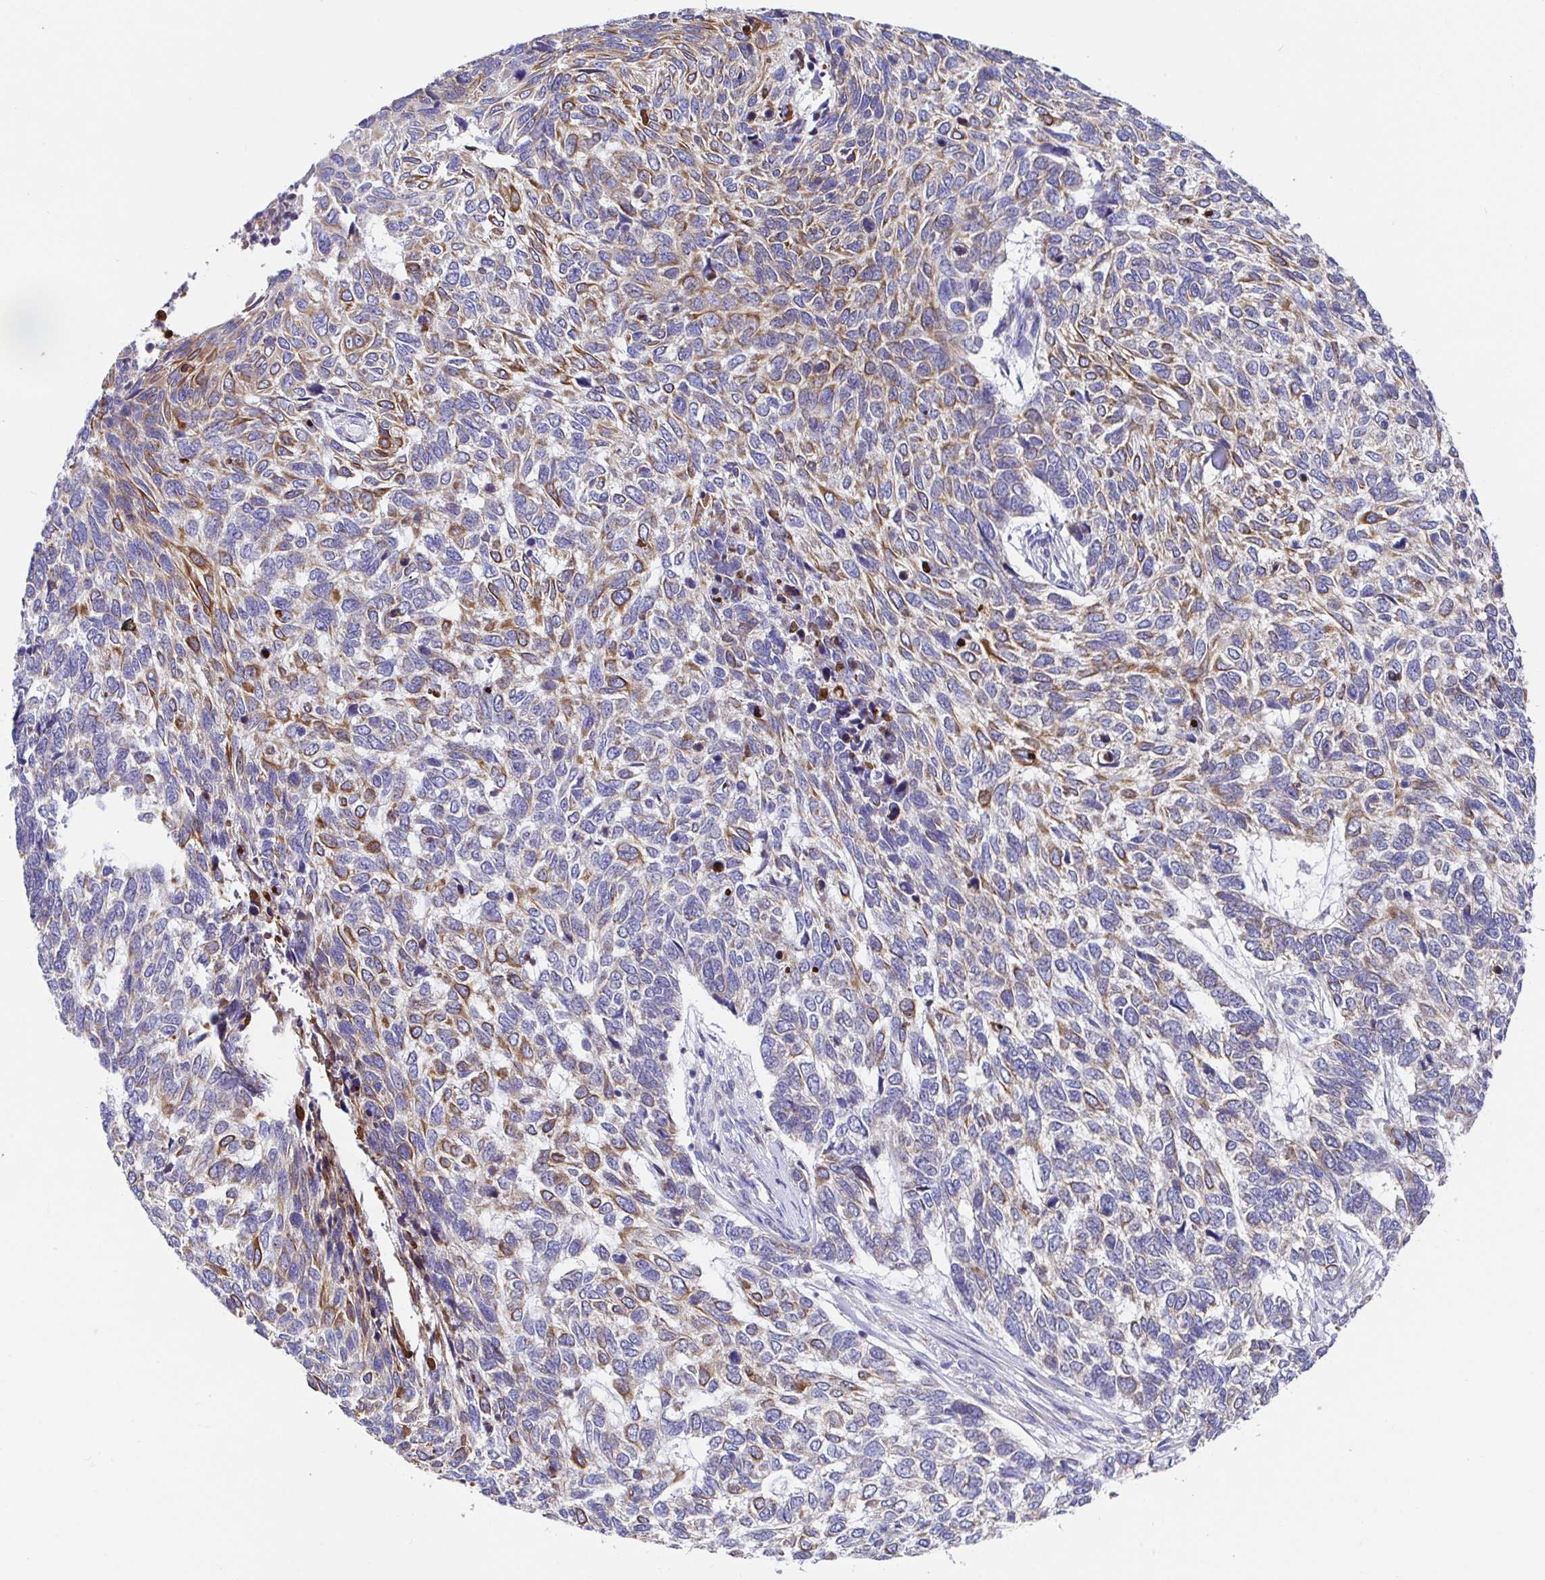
{"staining": {"intensity": "moderate", "quantity": "<25%", "location": "cytoplasmic/membranous"}, "tissue": "skin cancer", "cell_type": "Tumor cells", "image_type": "cancer", "snomed": [{"axis": "morphology", "description": "Basal cell carcinoma"}, {"axis": "topography", "description": "Skin"}], "caption": "Basal cell carcinoma (skin) stained with immunohistochemistry (IHC) exhibits moderate cytoplasmic/membranous staining in about <25% of tumor cells.", "gene": "GOLGA1", "patient": {"sex": "female", "age": 65}}